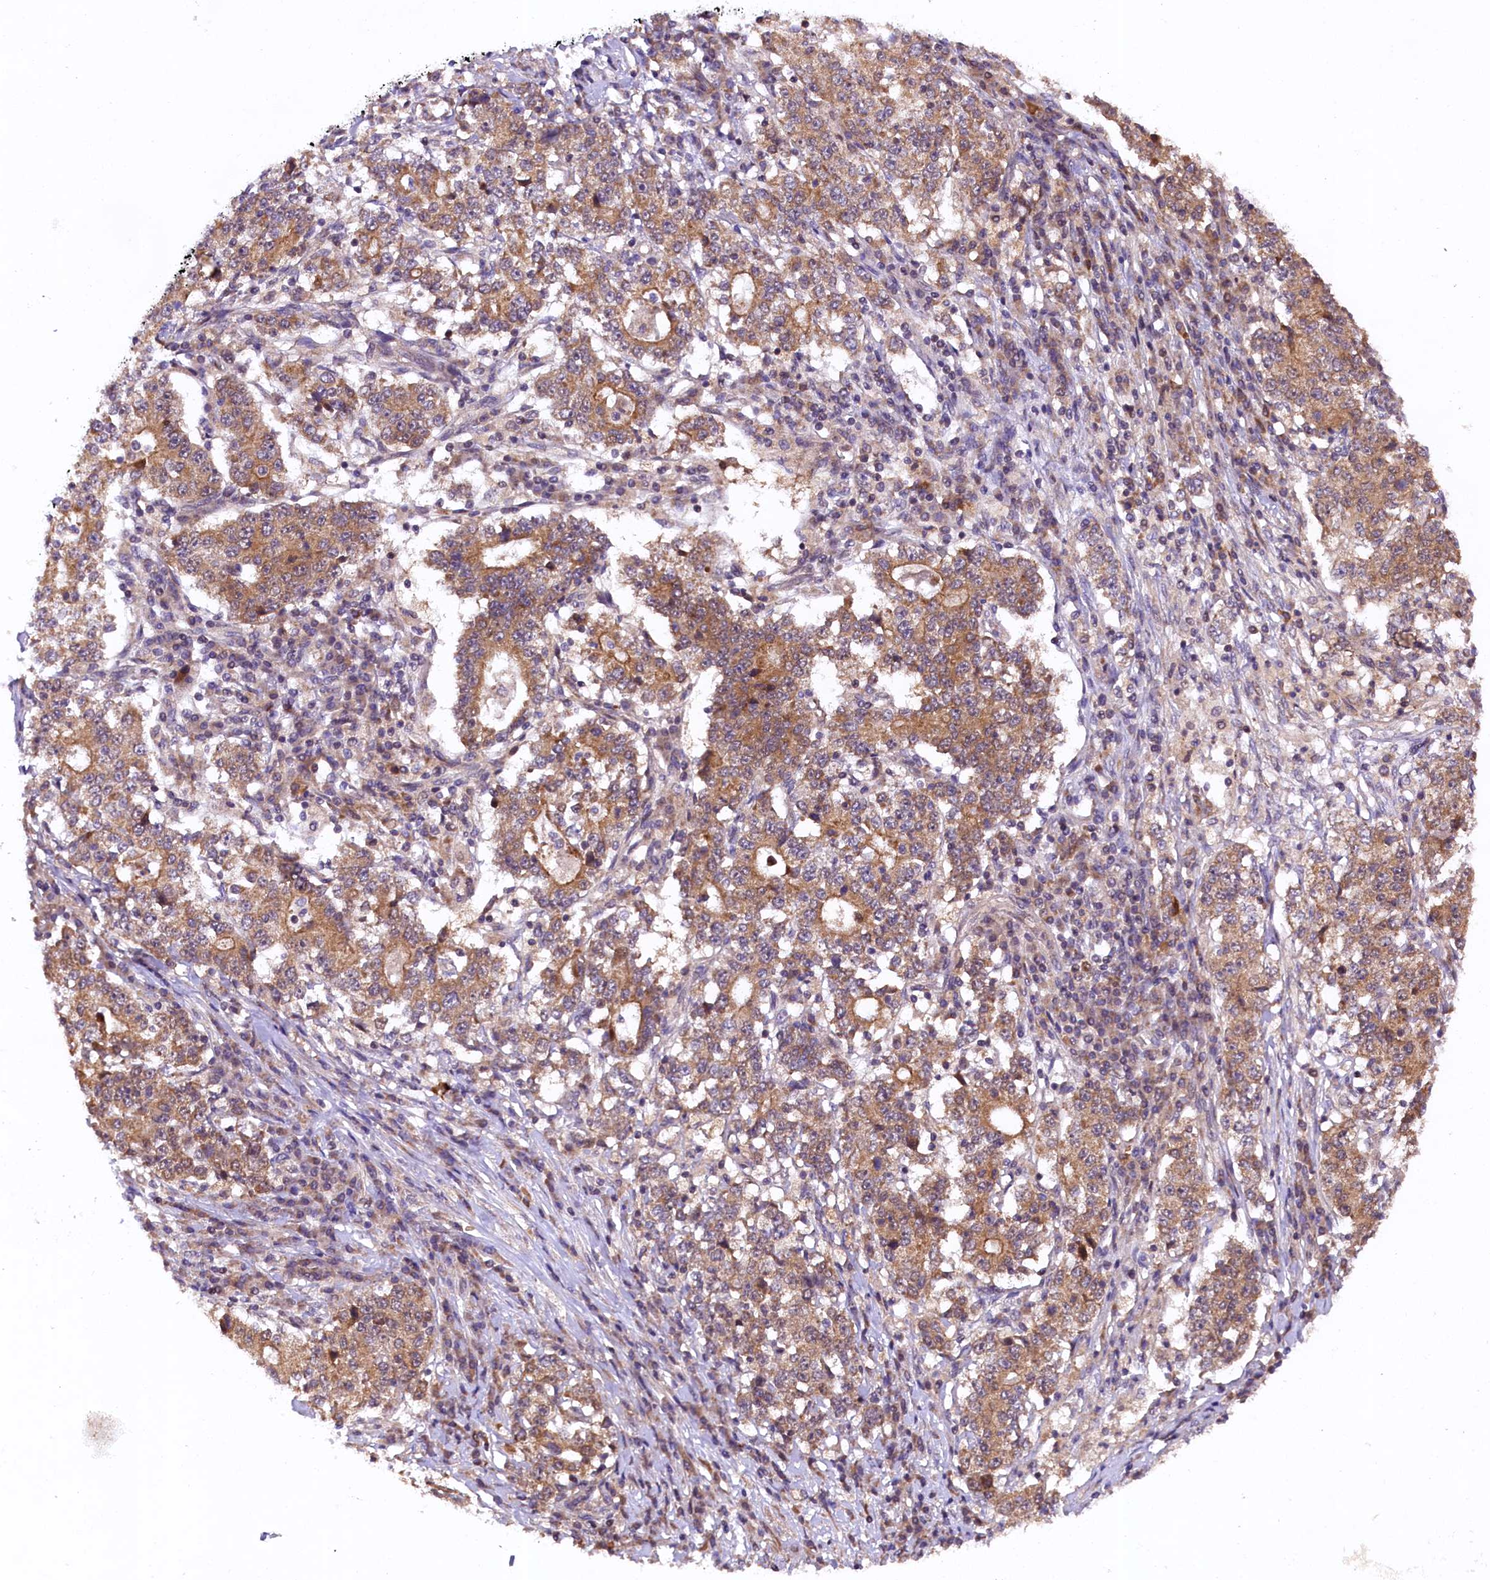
{"staining": {"intensity": "moderate", "quantity": ">75%", "location": "cytoplasmic/membranous"}, "tissue": "stomach cancer", "cell_type": "Tumor cells", "image_type": "cancer", "snomed": [{"axis": "morphology", "description": "Adenocarcinoma, NOS"}, {"axis": "topography", "description": "Stomach"}], "caption": "An immunohistochemistry micrograph of neoplastic tissue is shown. Protein staining in brown highlights moderate cytoplasmic/membranous positivity in stomach cancer within tumor cells. (DAB IHC with brightfield microscopy, high magnification).", "gene": "DOHH", "patient": {"sex": "male", "age": 59}}